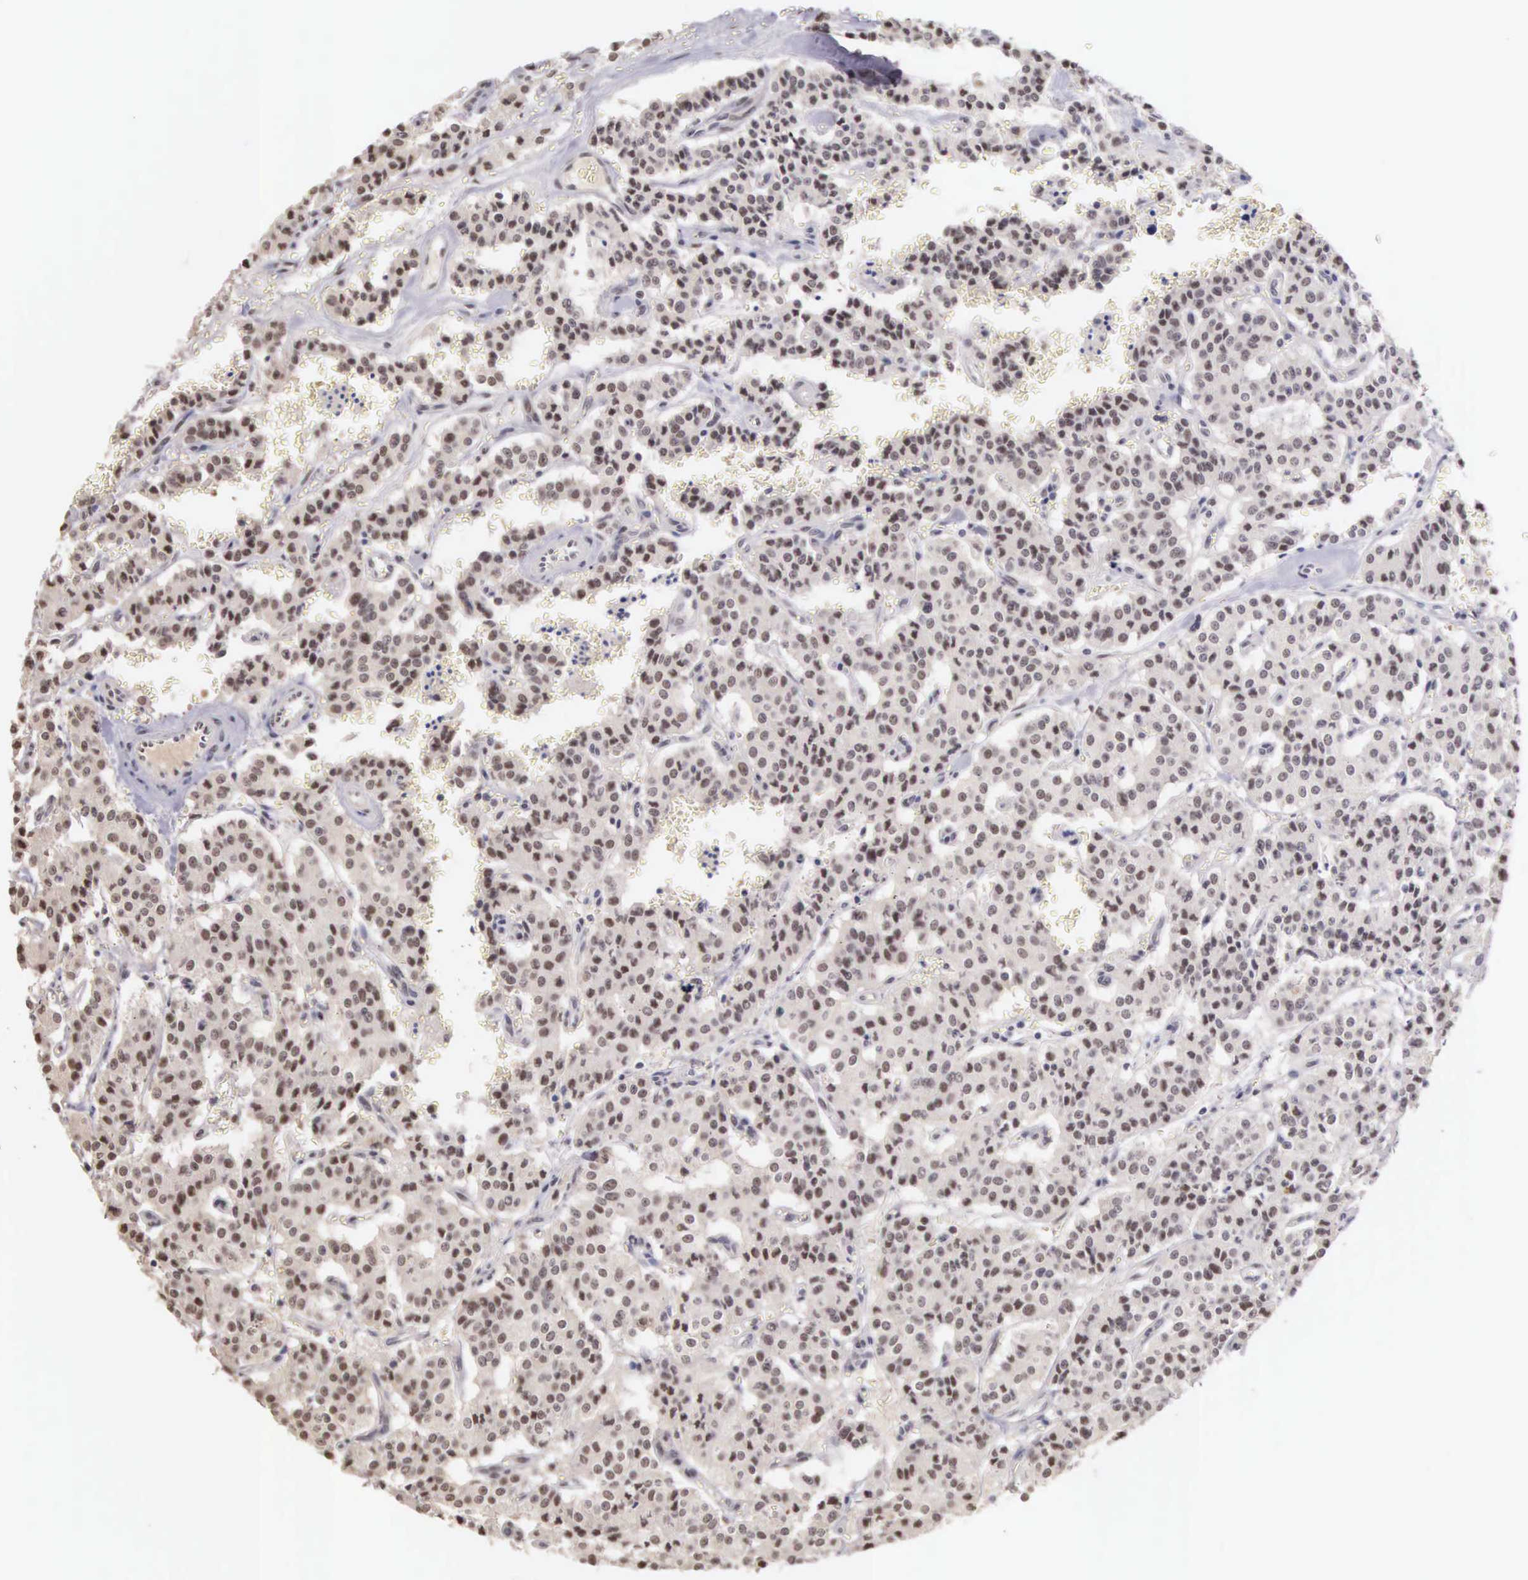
{"staining": {"intensity": "moderate", "quantity": ">75%", "location": "nuclear"}, "tissue": "carcinoid", "cell_type": "Tumor cells", "image_type": "cancer", "snomed": [{"axis": "morphology", "description": "Carcinoid, malignant, NOS"}, {"axis": "topography", "description": "Bronchus"}], "caption": "Carcinoid (malignant) tissue reveals moderate nuclear expression in approximately >75% of tumor cells, visualized by immunohistochemistry. (IHC, brightfield microscopy, high magnification).", "gene": "HMGXB4", "patient": {"sex": "male", "age": 55}}